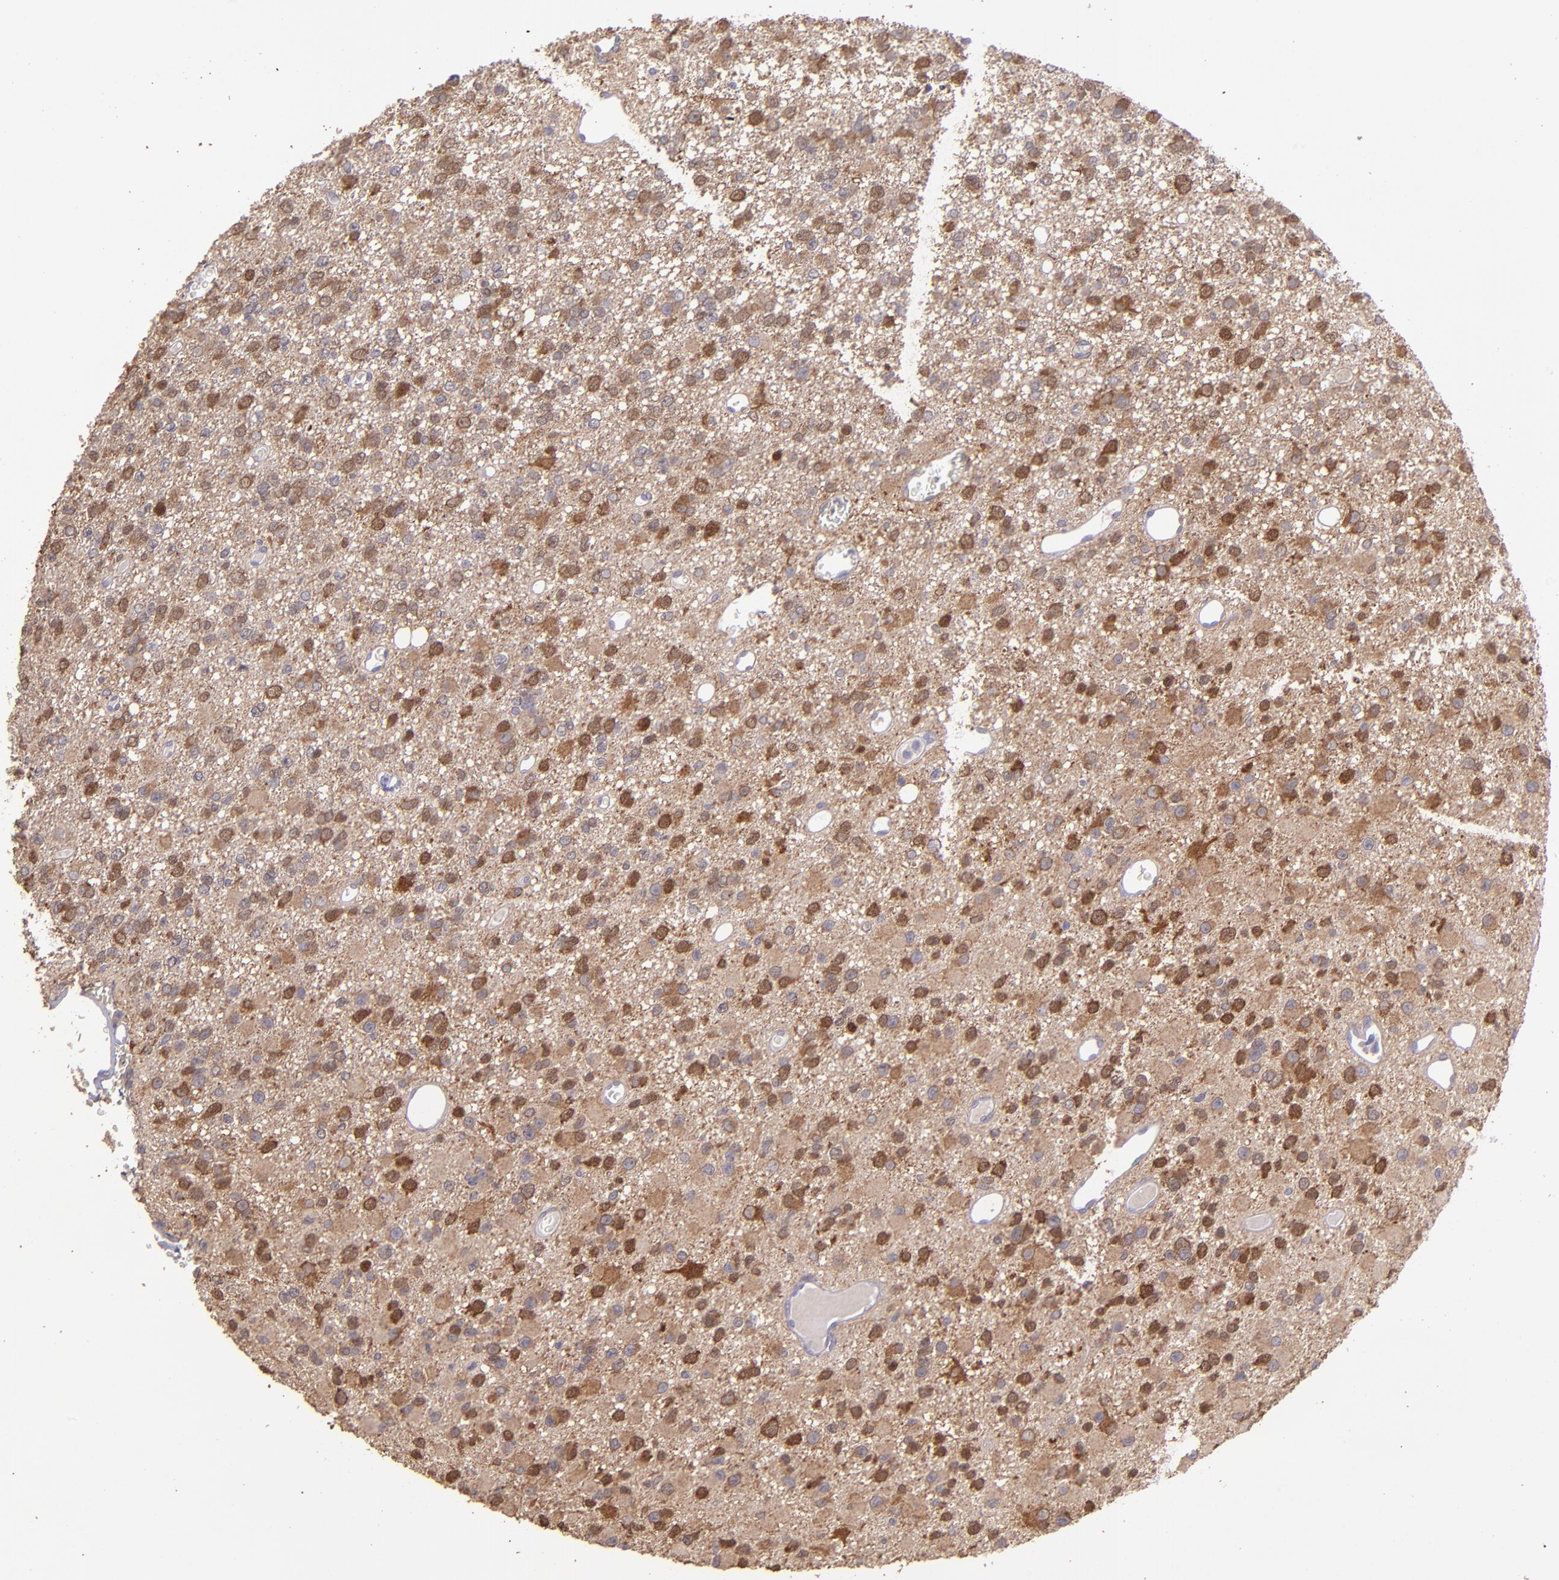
{"staining": {"intensity": "moderate", "quantity": ">75%", "location": "cytoplasmic/membranous,nuclear"}, "tissue": "glioma", "cell_type": "Tumor cells", "image_type": "cancer", "snomed": [{"axis": "morphology", "description": "Glioma, malignant, Low grade"}, {"axis": "topography", "description": "Brain"}], "caption": "Immunohistochemistry (IHC) of malignant glioma (low-grade) exhibits medium levels of moderate cytoplasmic/membranous and nuclear expression in approximately >75% of tumor cells.", "gene": "PAPPA", "patient": {"sex": "male", "age": 42}}